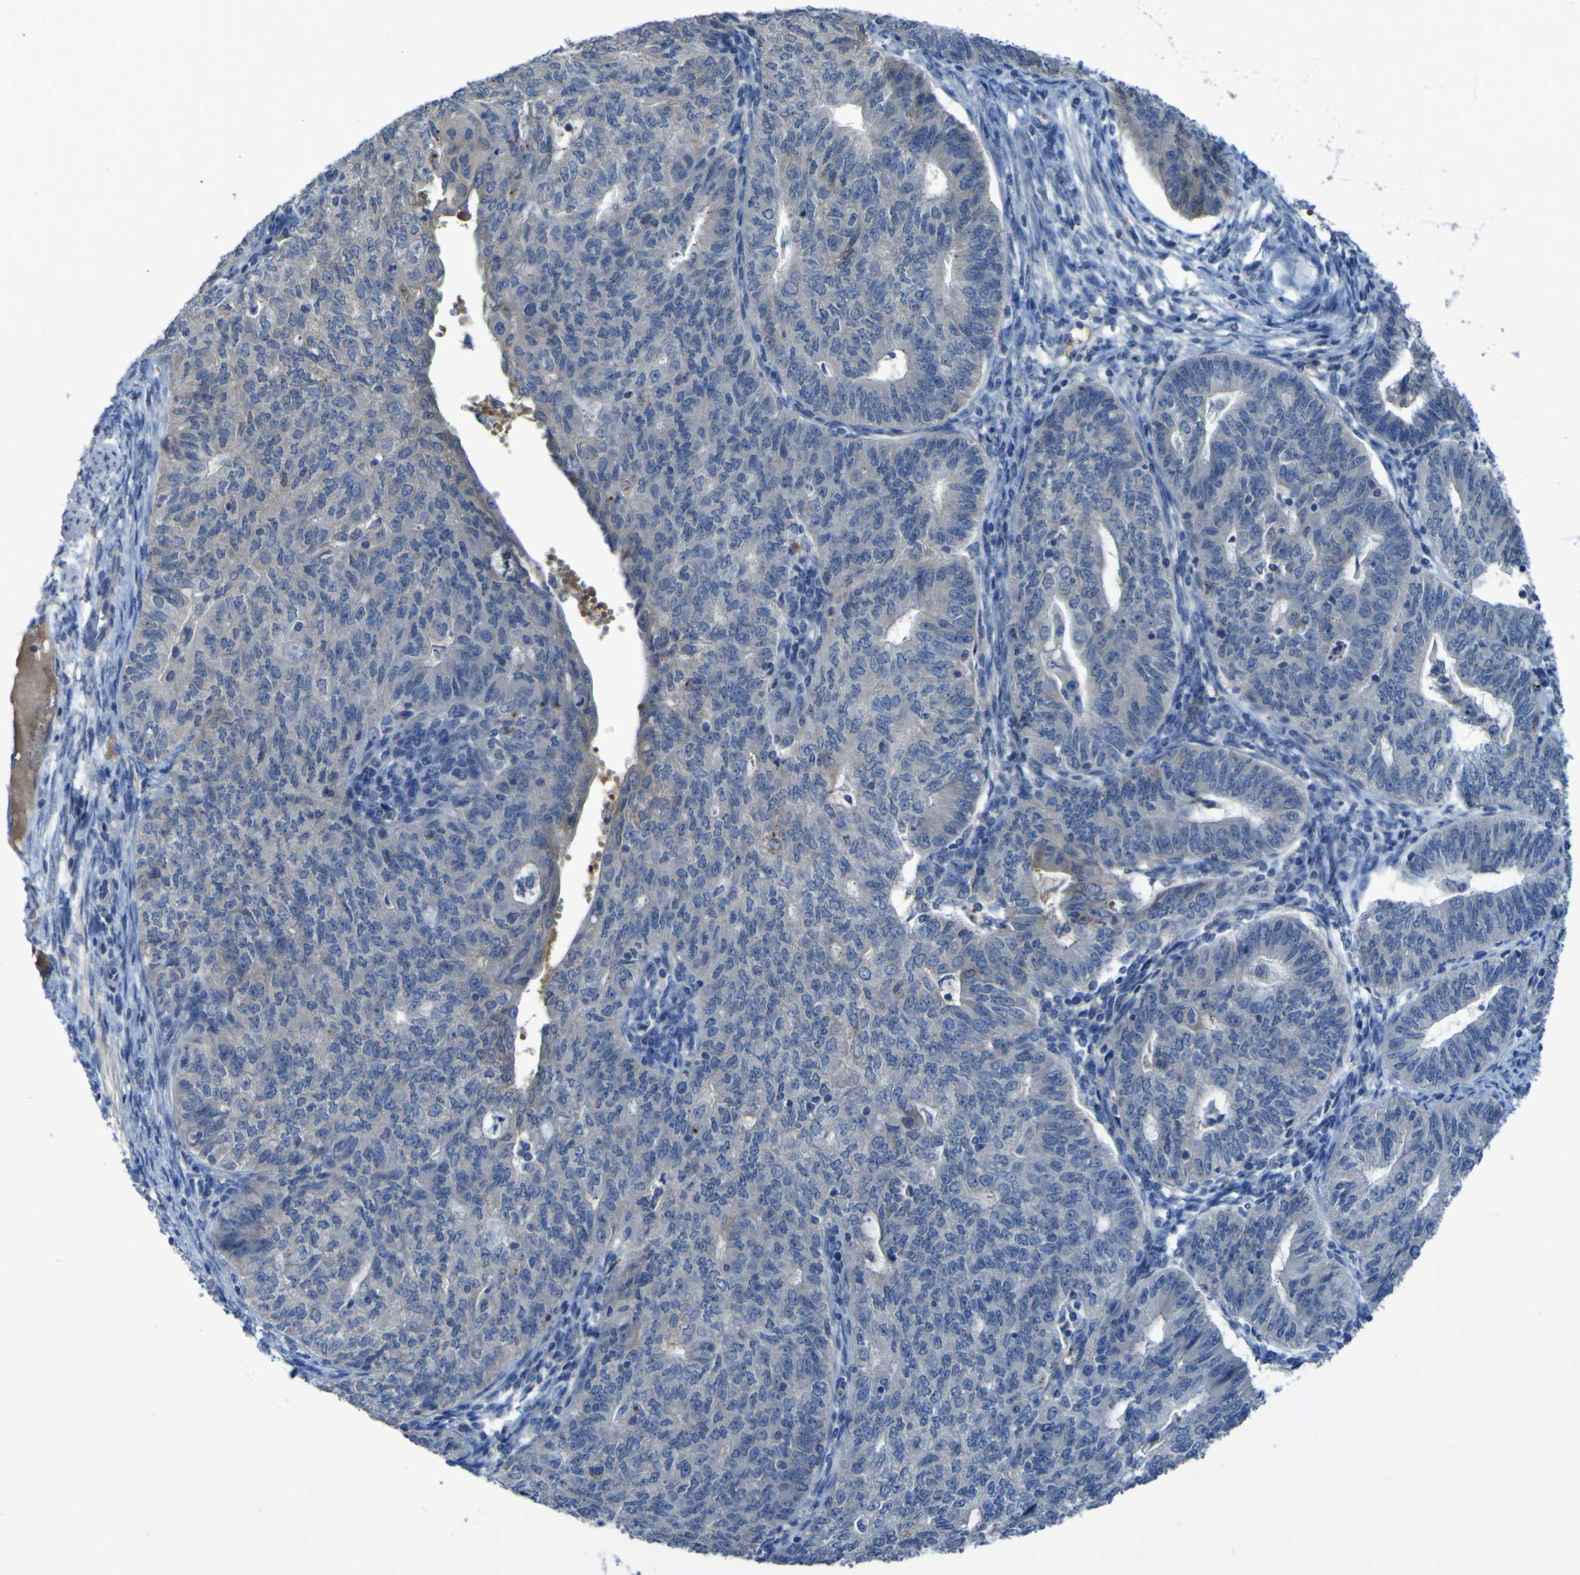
{"staining": {"intensity": "negative", "quantity": "none", "location": "none"}, "tissue": "endometrial cancer", "cell_type": "Tumor cells", "image_type": "cancer", "snomed": [{"axis": "morphology", "description": "Adenocarcinoma, NOS"}, {"axis": "topography", "description": "Endometrium"}], "caption": "There is no significant staining in tumor cells of adenocarcinoma (endometrial).", "gene": "SGK2", "patient": {"sex": "female", "age": 32}}